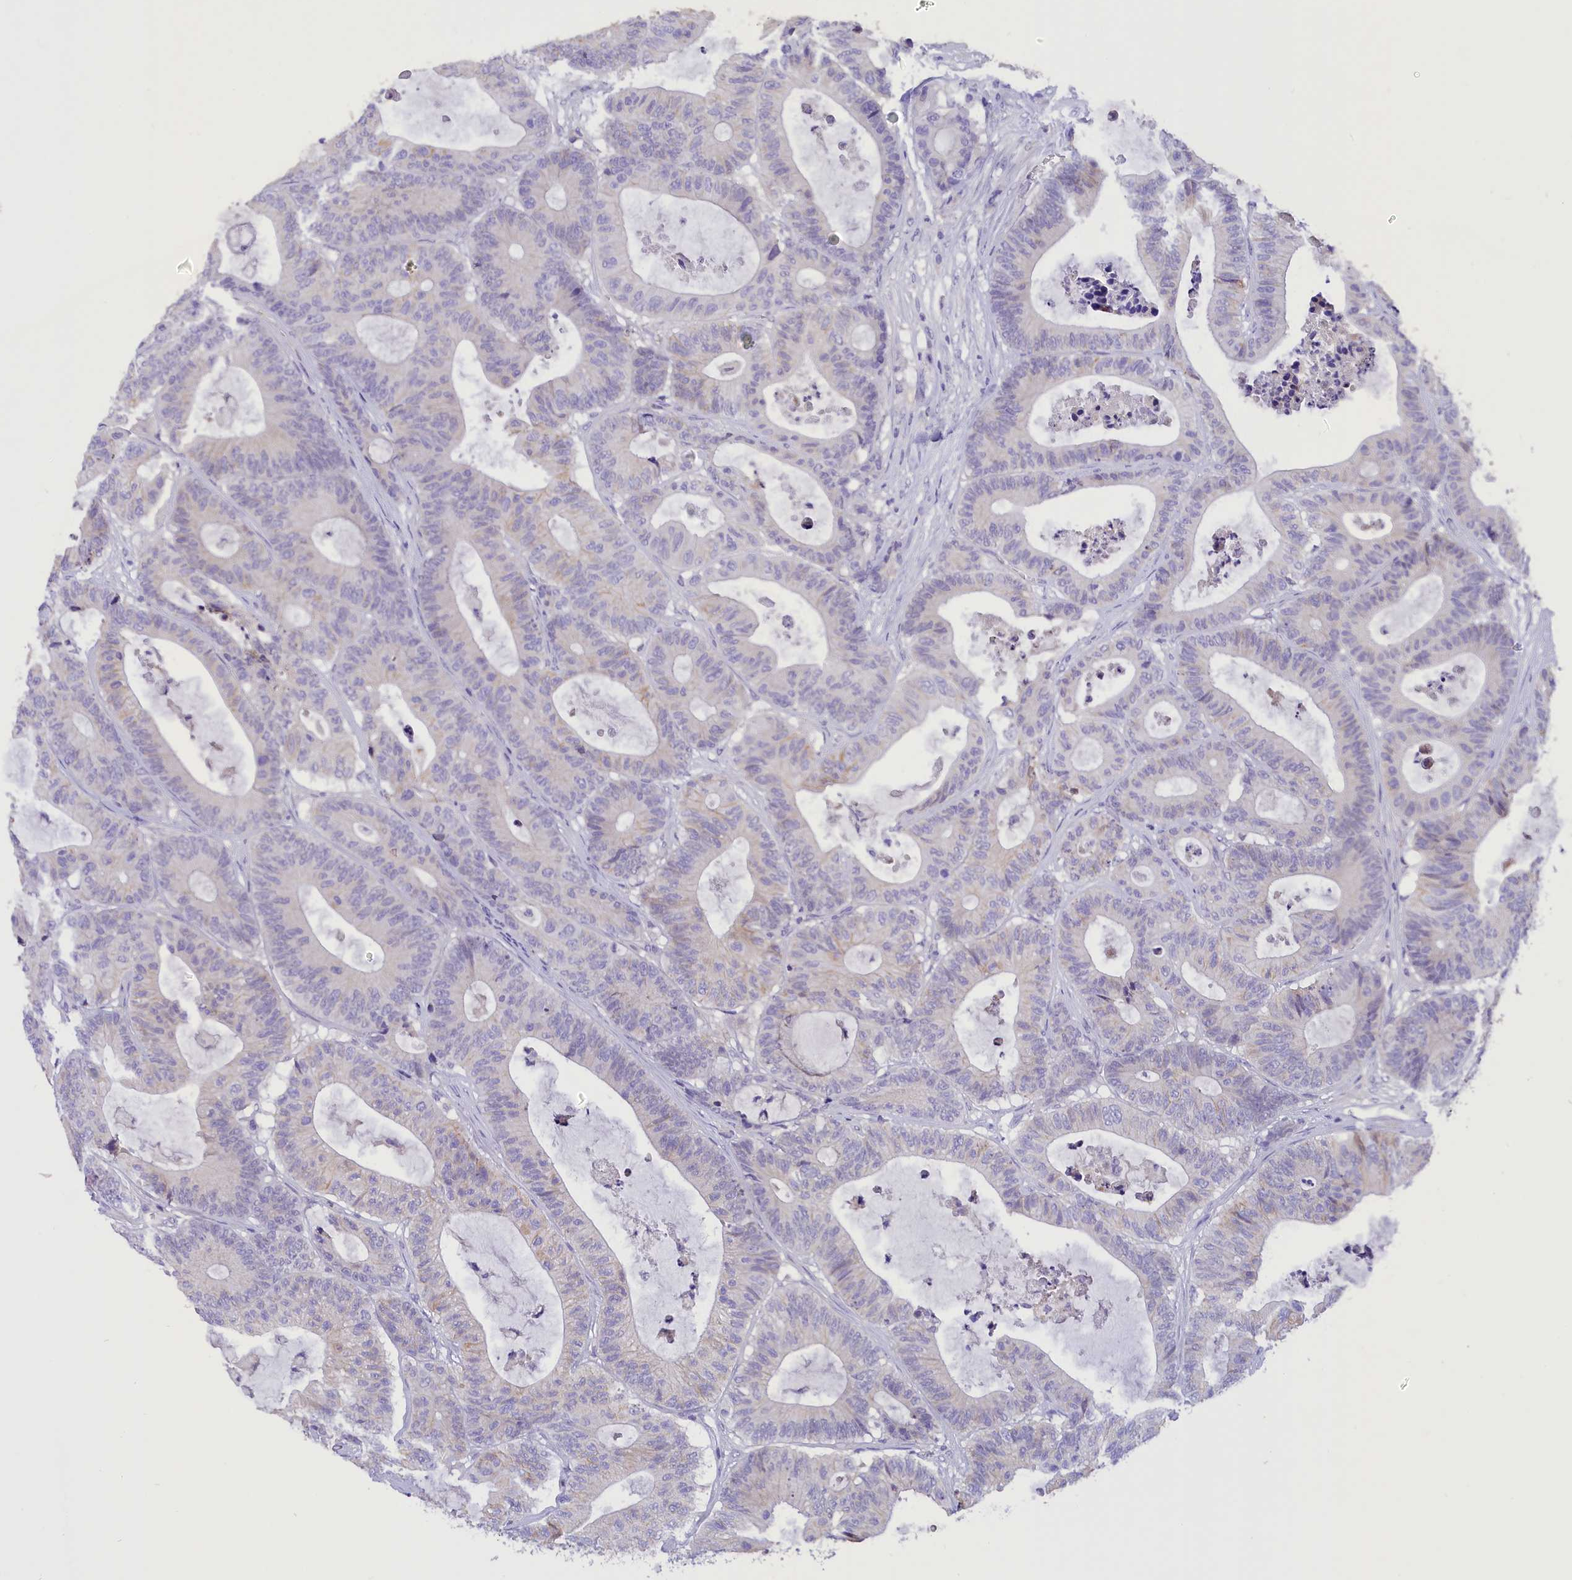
{"staining": {"intensity": "weak", "quantity": "<25%", "location": "cytoplasmic/membranous"}, "tissue": "colorectal cancer", "cell_type": "Tumor cells", "image_type": "cancer", "snomed": [{"axis": "morphology", "description": "Adenocarcinoma, NOS"}, {"axis": "topography", "description": "Colon"}], "caption": "Immunohistochemistry of human colorectal cancer (adenocarcinoma) demonstrates no positivity in tumor cells.", "gene": "COL6A5", "patient": {"sex": "female", "age": 84}}